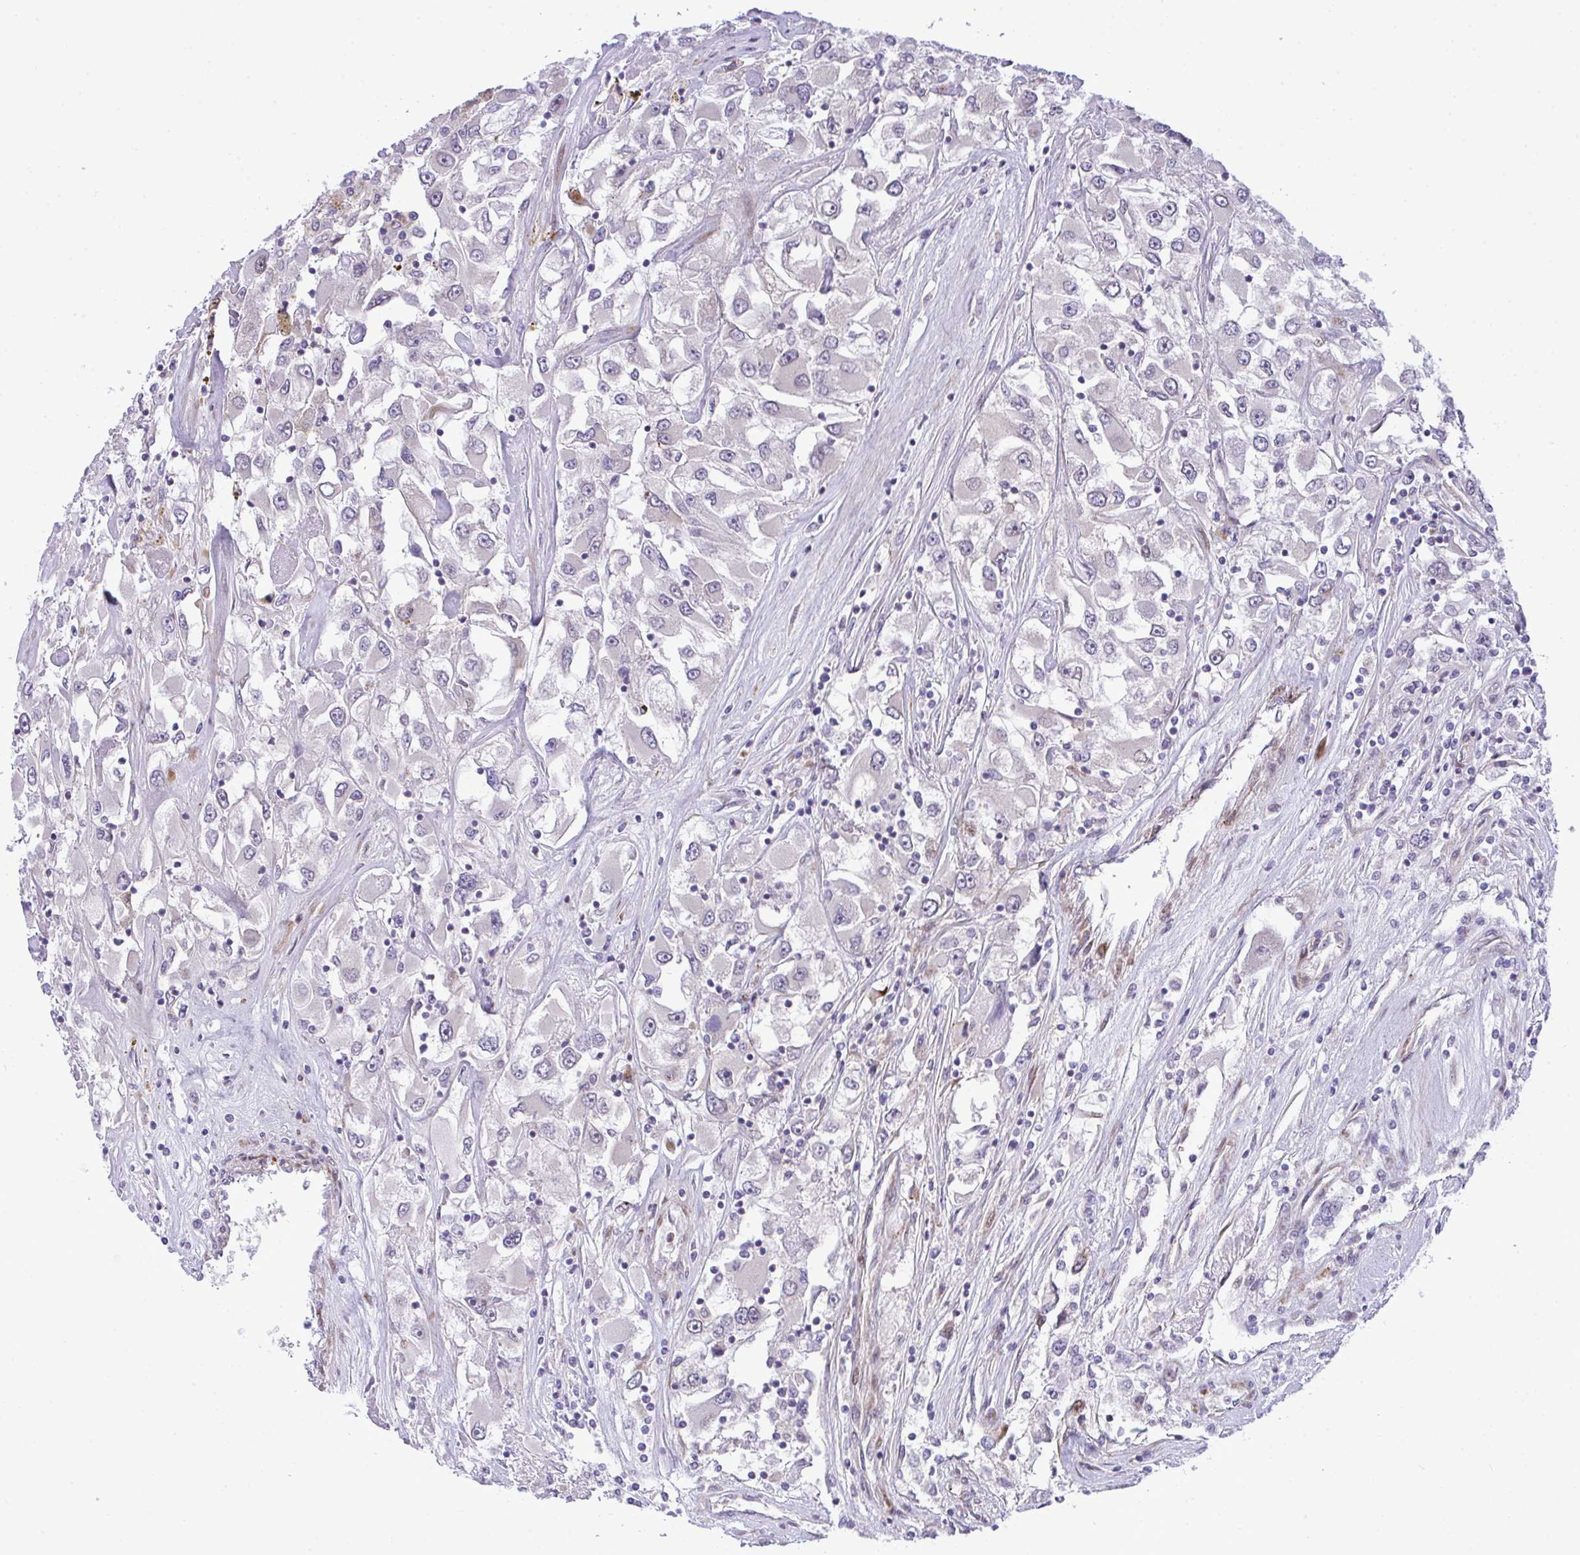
{"staining": {"intensity": "negative", "quantity": "none", "location": "none"}, "tissue": "renal cancer", "cell_type": "Tumor cells", "image_type": "cancer", "snomed": [{"axis": "morphology", "description": "Adenocarcinoma, NOS"}, {"axis": "topography", "description": "Kidney"}], "caption": "Immunohistochemistry (IHC) histopathology image of neoplastic tissue: human renal cancer stained with DAB (3,3'-diaminobenzidine) reveals no significant protein staining in tumor cells.", "gene": "CASTOR2", "patient": {"sex": "female", "age": 52}}